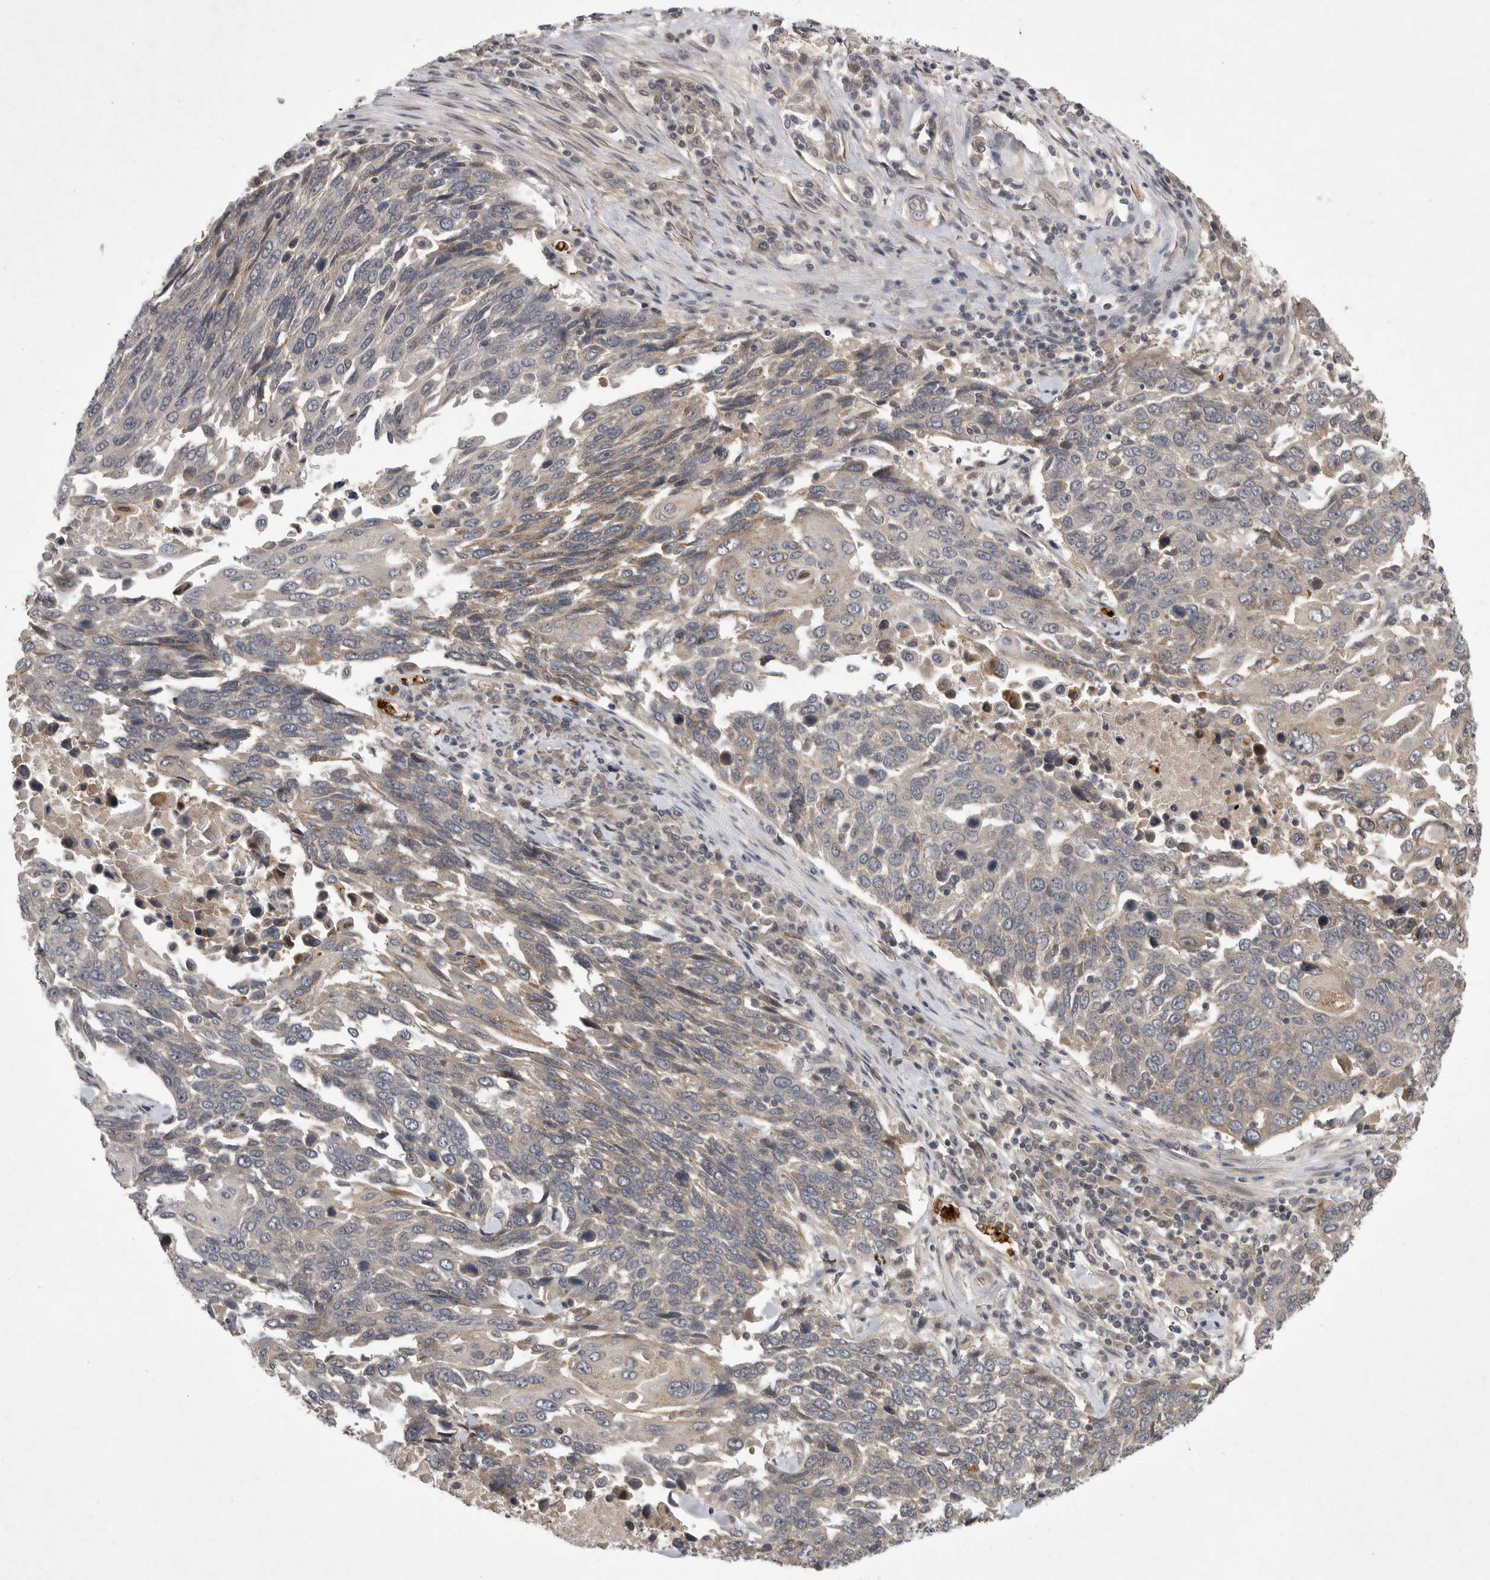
{"staining": {"intensity": "weak", "quantity": "<25%", "location": "cytoplasmic/membranous"}, "tissue": "lung cancer", "cell_type": "Tumor cells", "image_type": "cancer", "snomed": [{"axis": "morphology", "description": "Squamous cell carcinoma, NOS"}, {"axis": "topography", "description": "Lung"}], "caption": "Tumor cells are negative for protein expression in human lung squamous cell carcinoma. The staining is performed using DAB brown chromogen with nuclei counter-stained in using hematoxylin.", "gene": "UBE3D", "patient": {"sex": "male", "age": 66}}